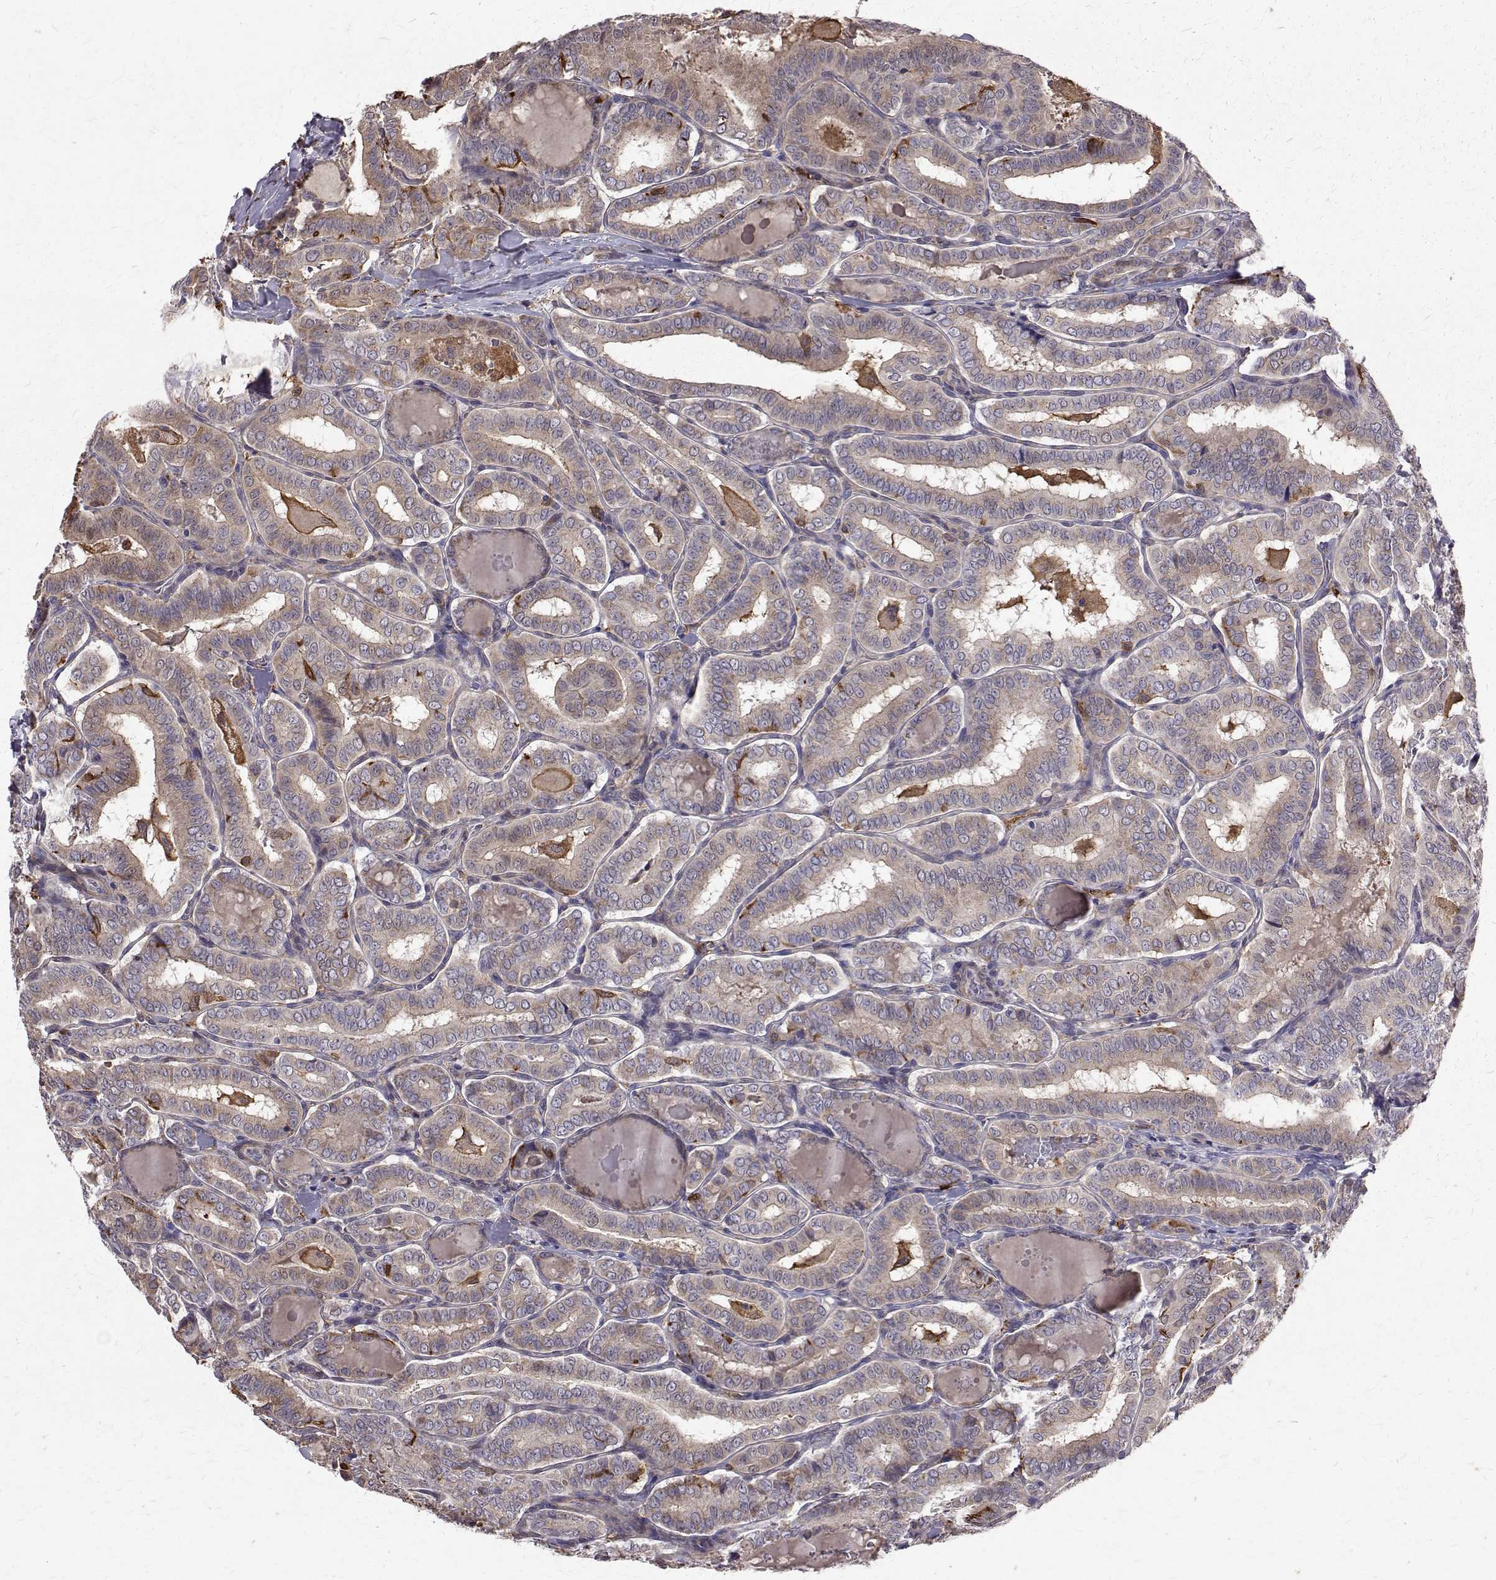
{"staining": {"intensity": "weak", "quantity": "<25%", "location": "cytoplasmic/membranous"}, "tissue": "thyroid cancer", "cell_type": "Tumor cells", "image_type": "cancer", "snomed": [{"axis": "morphology", "description": "Papillary adenocarcinoma, NOS"}, {"axis": "morphology", "description": "Papillary adenoma metastatic"}, {"axis": "topography", "description": "Thyroid gland"}], "caption": "DAB immunohistochemical staining of human thyroid papillary adenoma metastatic exhibits no significant positivity in tumor cells. (Brightfield microscopy of DAB (3,3'-diaminobenzidine) IHC at high magnification).", "gene": "CCDC89", "patient": {"sex": "female", "age": 50}}